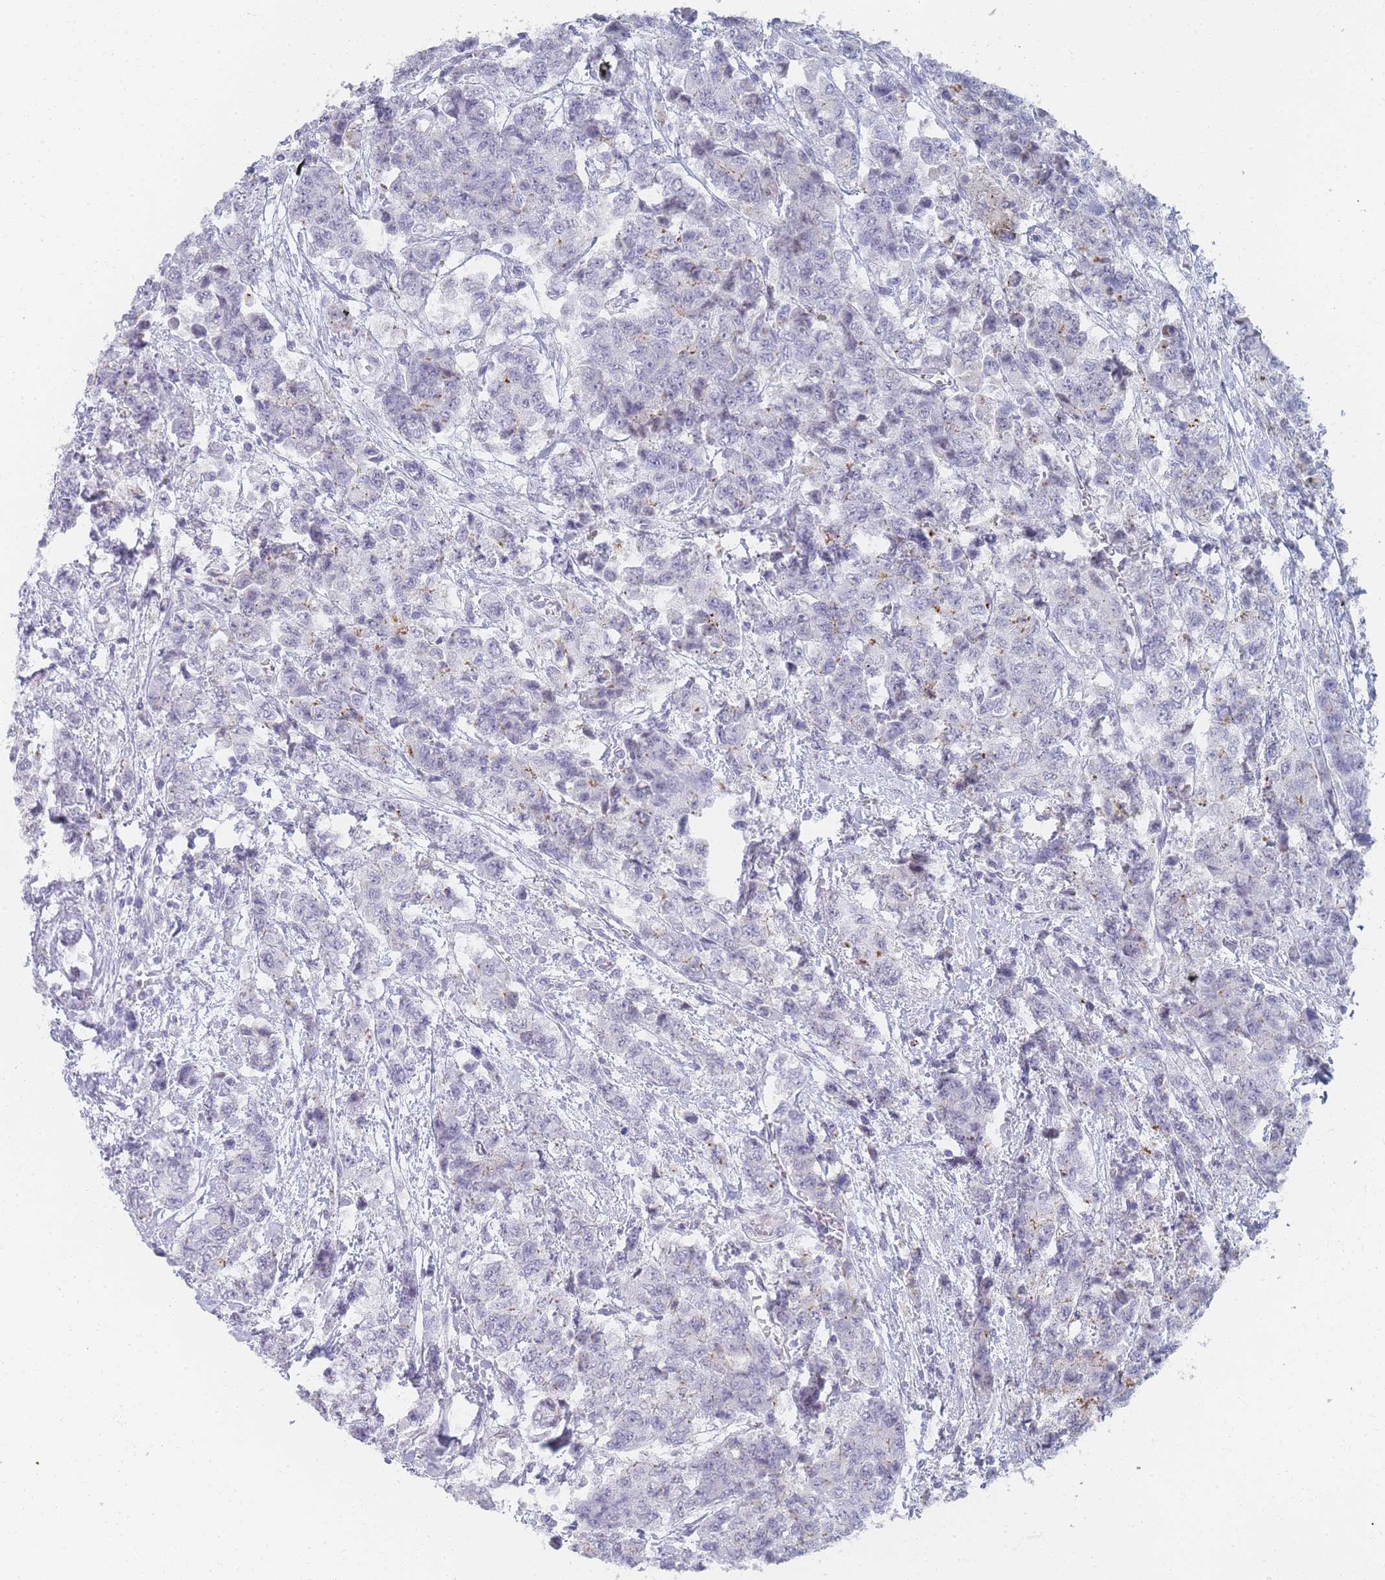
{"staining": {"intensity": "negative", "quantity": "none", "location": "none"}, "tissue": "urothelial cancer", "cell_type": "Tumor cells", "image_type": "cancer", "snomed": [{"axis": "morphology", "description": "Urothelial carcinoma, High grade"}, {"axis": "topography", "description": "Urinary bladder"}], "caption": "Immunohistochemical staining of human high-grade urothelial carcinoma demonstrates no significant expression in tumor cells.", "gene": "IMPG1", "patient": {"sex": "female", "age": 78}}